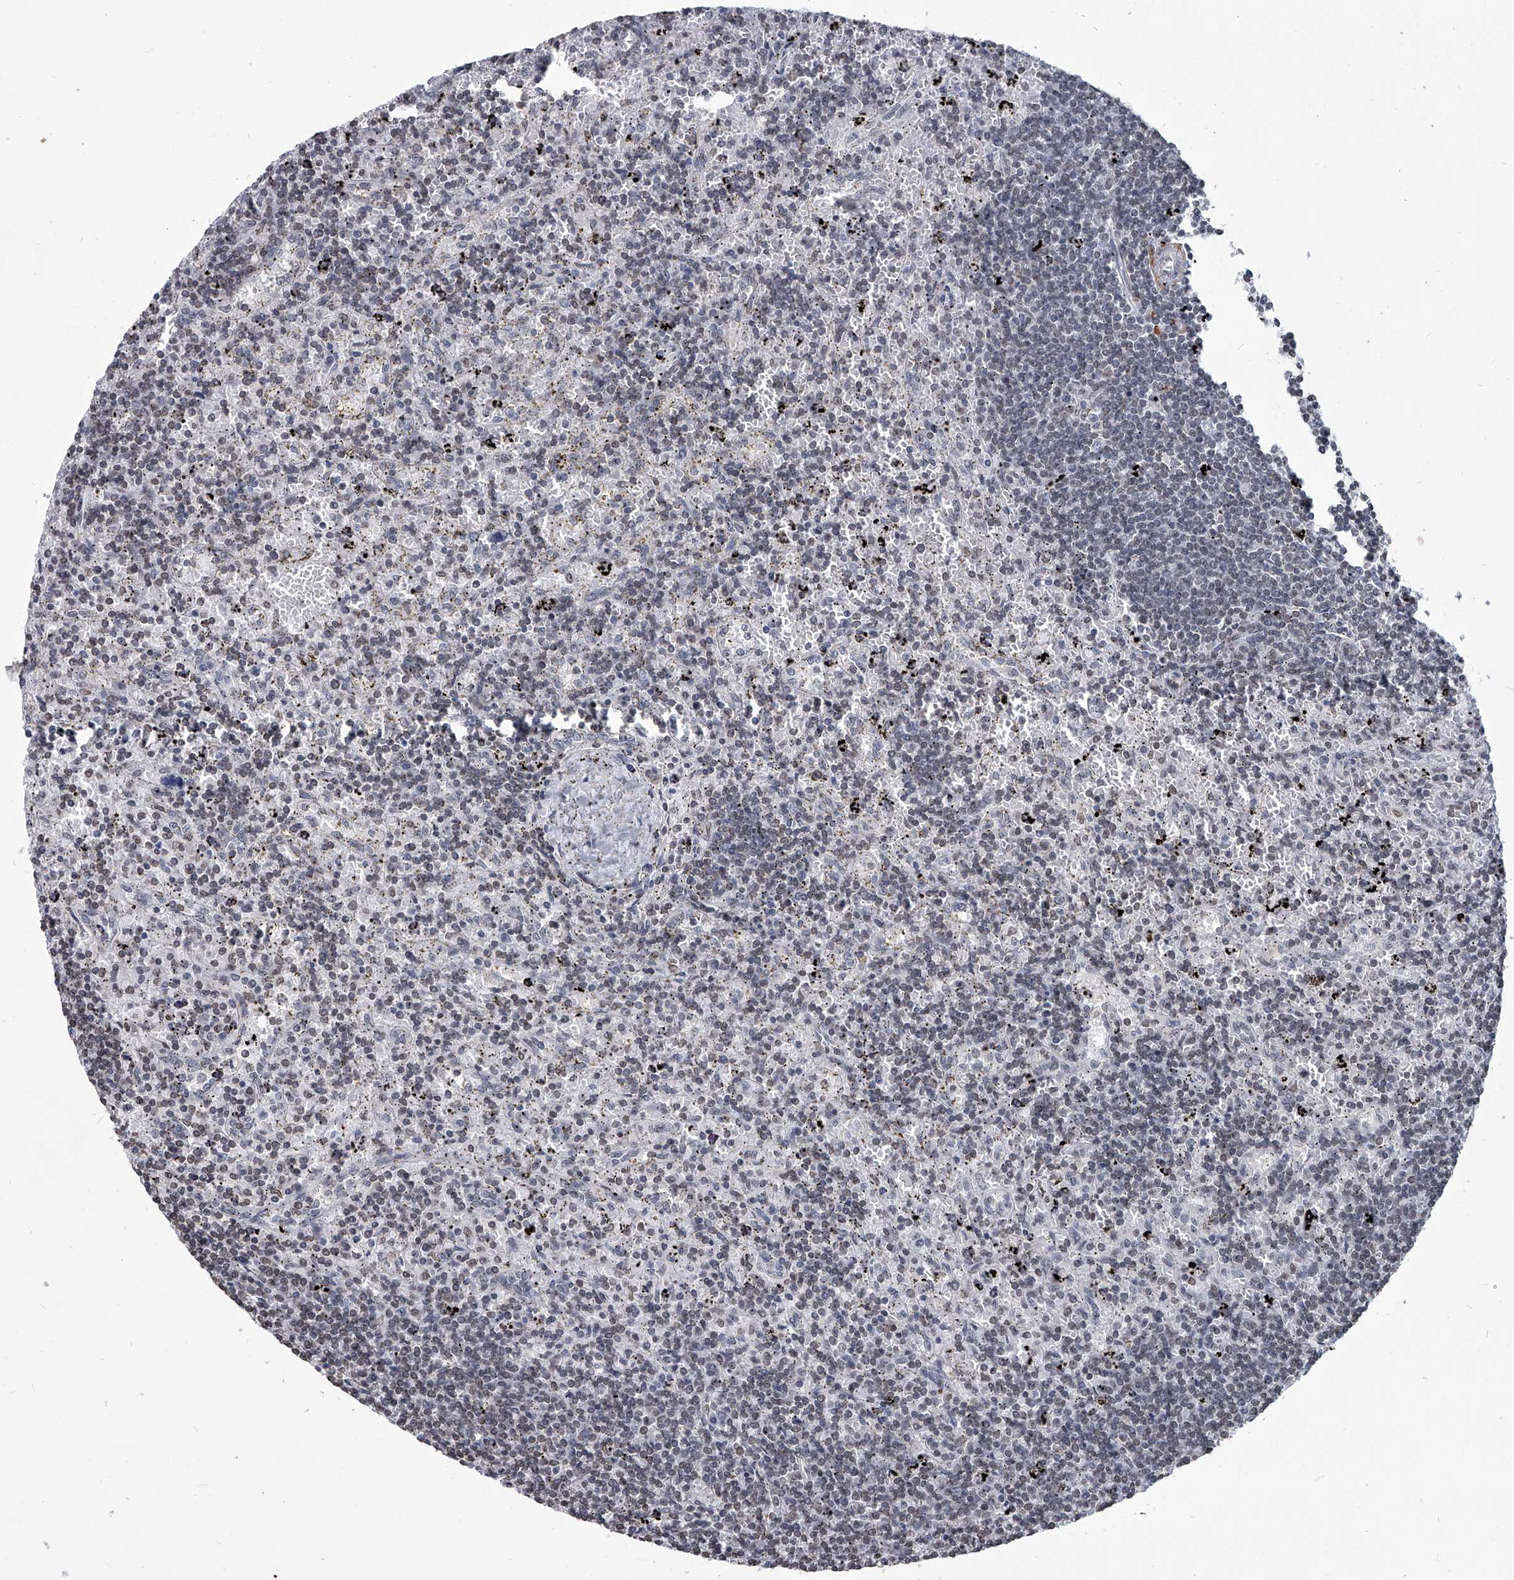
{"staining": {"intensity": "negative", "quantity": "none", "location": "none"}, "tissue": "lymphoma", "cell_type": "Tumor cells", "image_type": "cancer", "snomed": [{"axis": "morphology", "description": "Malignant lymphoma, non-Hodgkin's type, Low grade"}, {"axis": "topography", "description": "Spleen"}], "caption": "There is no significant positivity in tumor cells of lymphoma.", "gene": "PPIL4", "patient": {"sex": "male", "age": 76}}